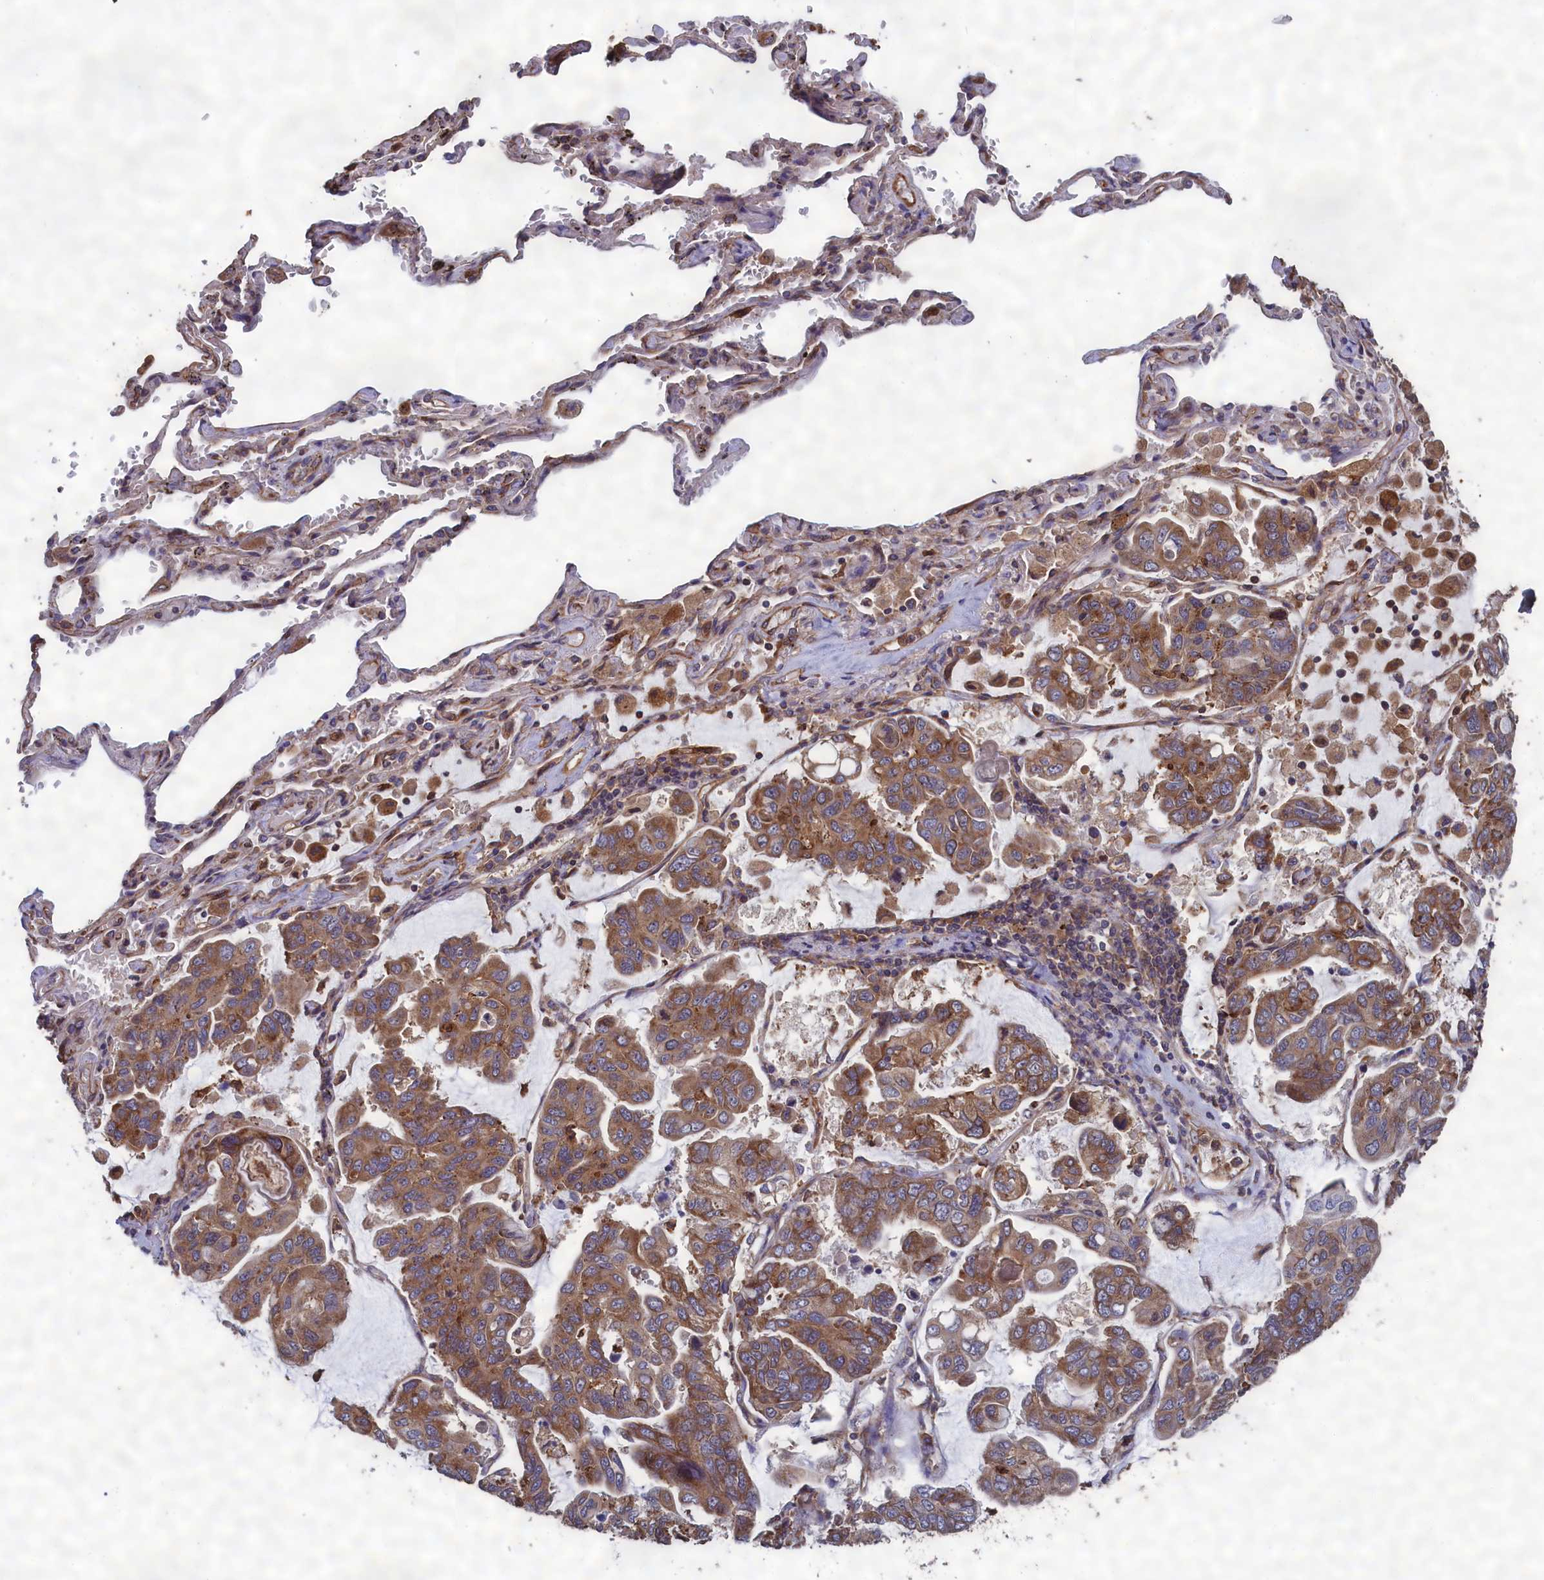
{"staining": {"intensity": "moderate", "quantity": ">75%", "location": "cytoplasmic/membranous"}, "tissue": "lung cancer", "cell_type": "Tumor cells", "image_type": "cancer", "snomed": [{"axis": "morphology", "description": "Adenocarcinoma, NOS"}, {"axis": "topography", "description": "Lung"}], "caption": "A high-resolution photomicrograph shows immunohistochemistry staining of lung cancer (adenocarcinoma), which exhibits moderate cytoplasmic/membranous expression in approximately >75% of tumor cells.", "gene": "CCDC124", "patient": {"sex": "male", "age": 64}}